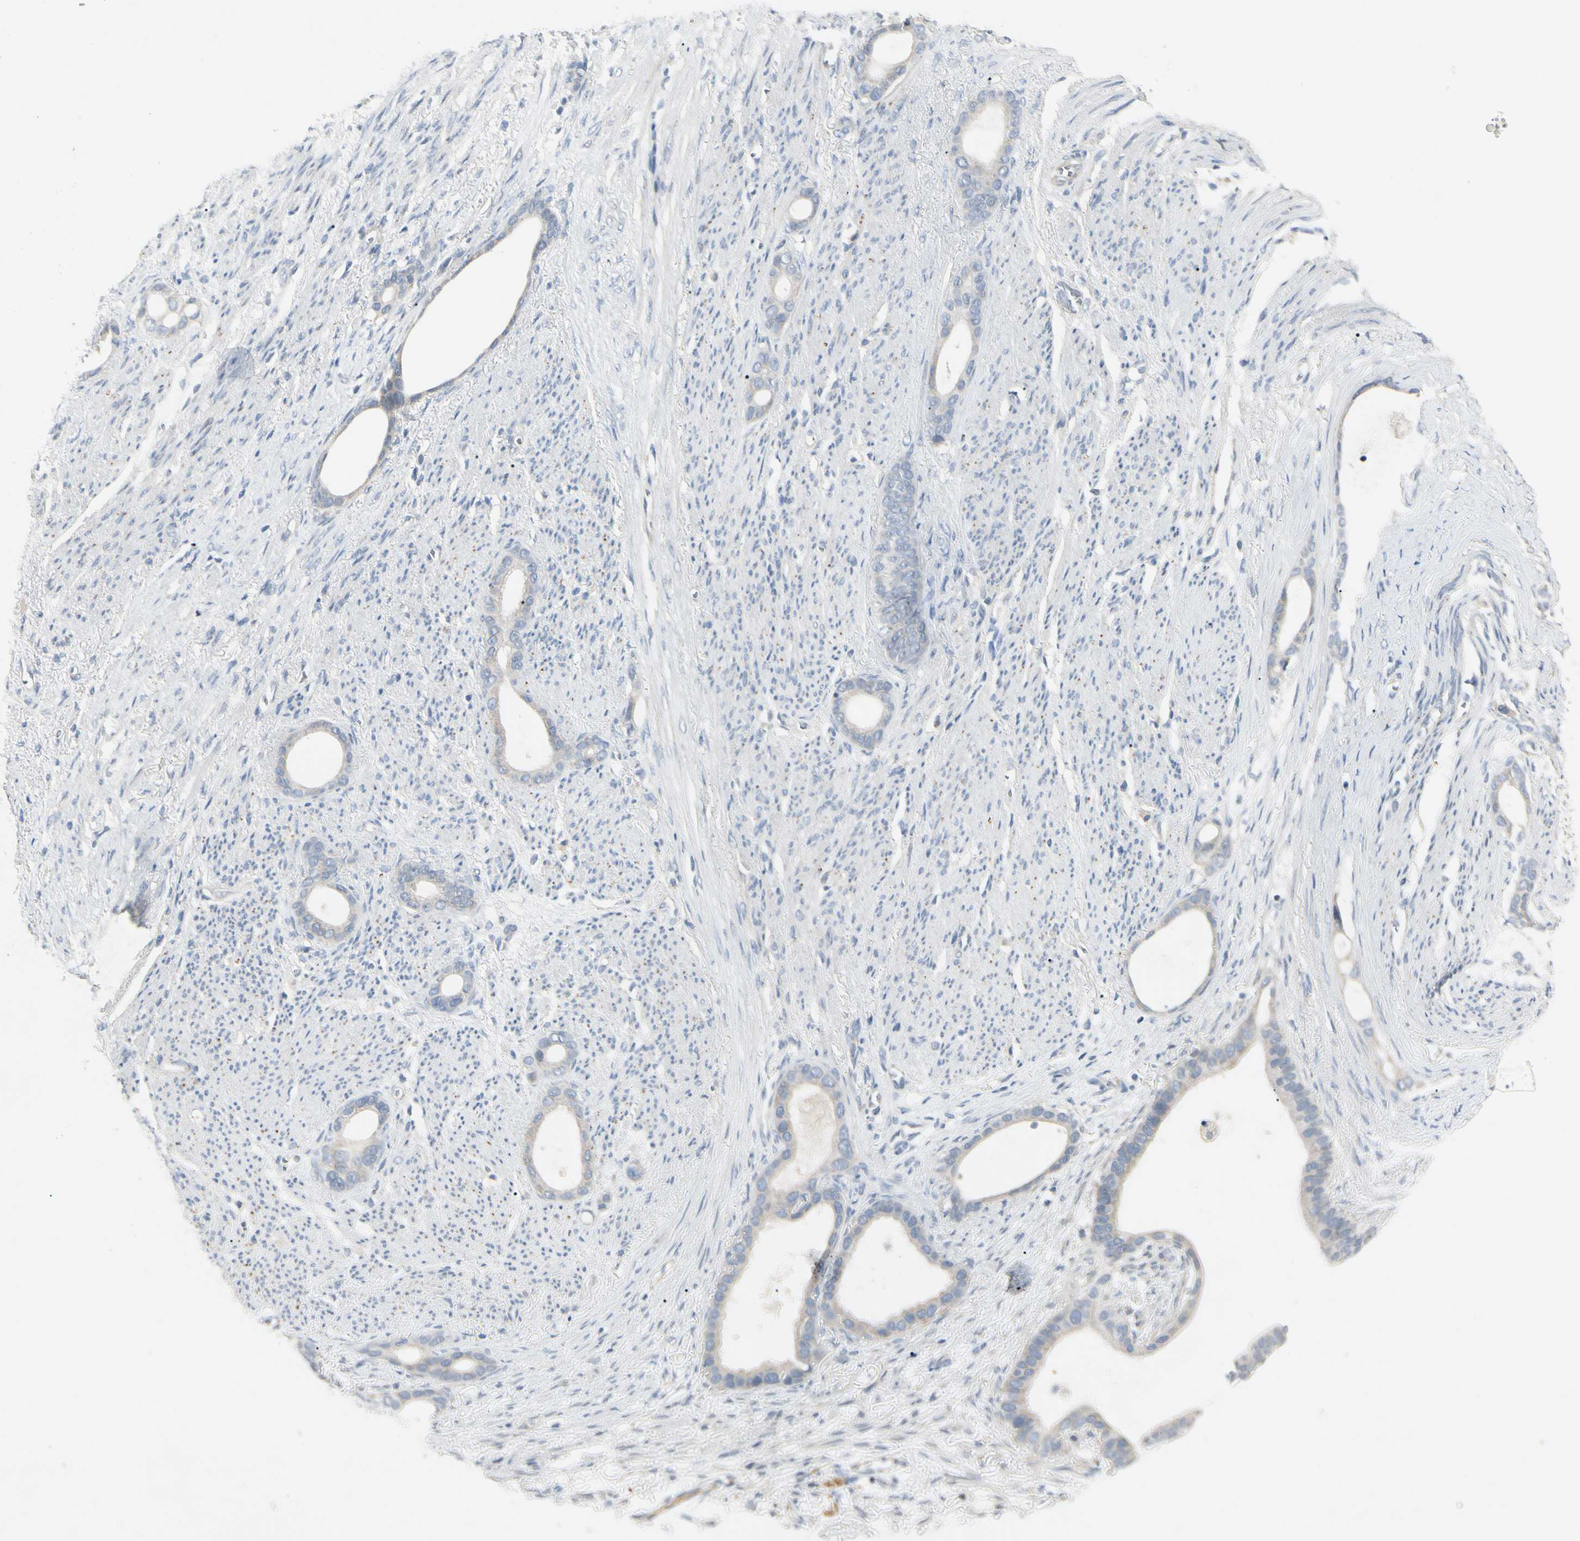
{"staining": {"intensity": "negative", "quantity": "none", "location": "none"}, "tissue": "stomach cancer", "cell_type": "Tumor cells", "image_type": "cancer", "snomed": [{"axis": "morphology", "description": "Adenocarcinoma, NOS"}, {"axis": "topography", "description": "Stomach"}], "caption": "Immunohistochemistry (IHC) photomicrograph of human adenocarcinoma (stomach) stained for a protein (brown), which exhibits no positivity in tumor cells. (IHC, brightfield microscopy, high magnification).", "gene": "PRSS21", "patient": {"sex": "female", "age": 75}}